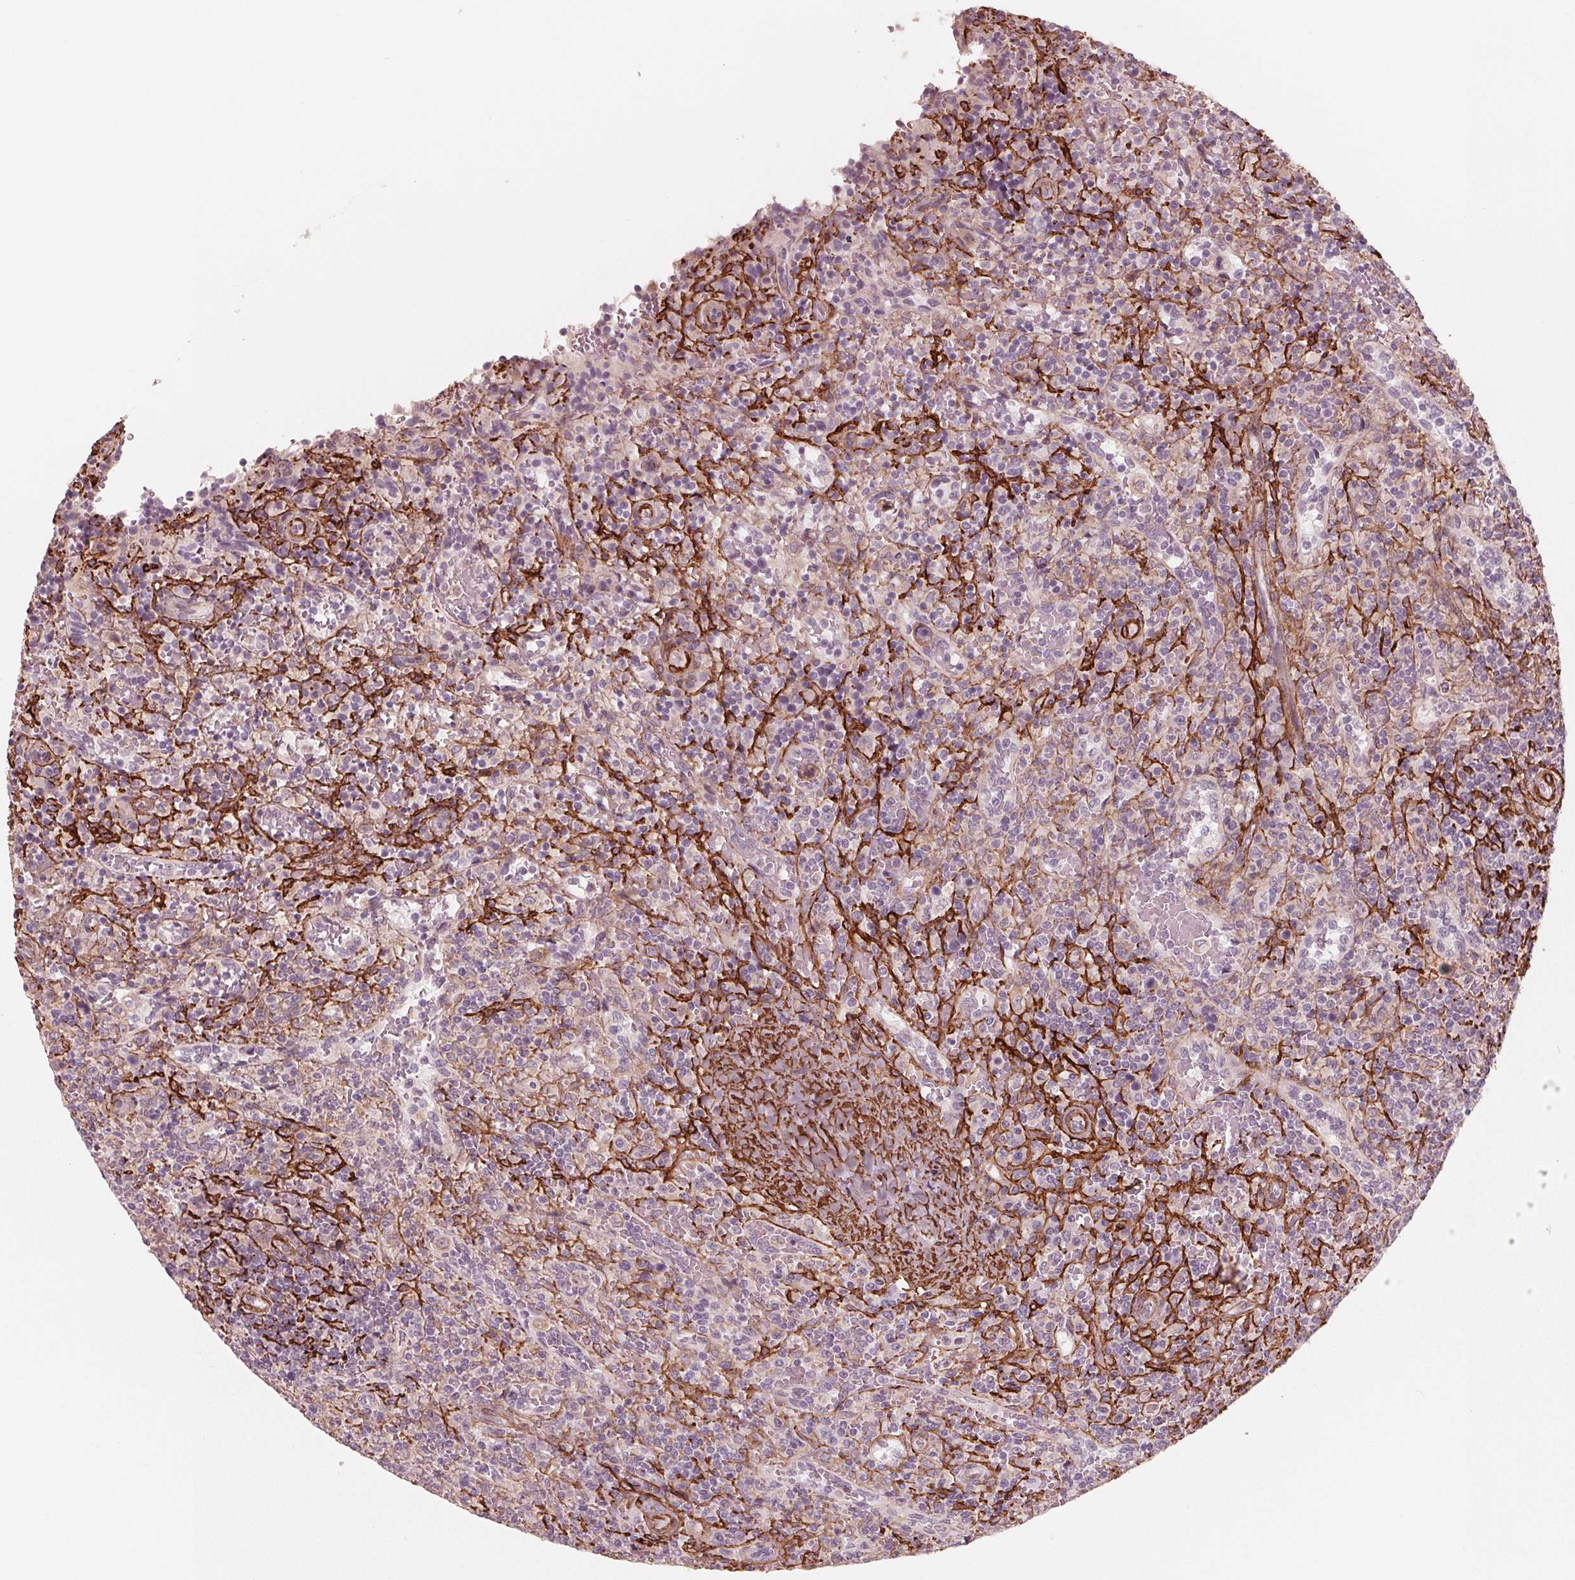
{"staining": {"intensity": "negative", "quantity": "none", "location": "none"}, "tissue": "lymphoma", "cell_type": "Tumor cells", "image_type": "cancer", "snomed": [{"axis": "morphology", "description": "Malignant lymphoma, non-Hodgkin's type, Low grade"}, {"axis": "topography", "description": "Spleen"}], "caption": "Immunohistochemical staining of lymphoma exhibits no significant expression in tumor cells.", "gene": "MIER3", "patient": {"sex": "male", "age": 62}}